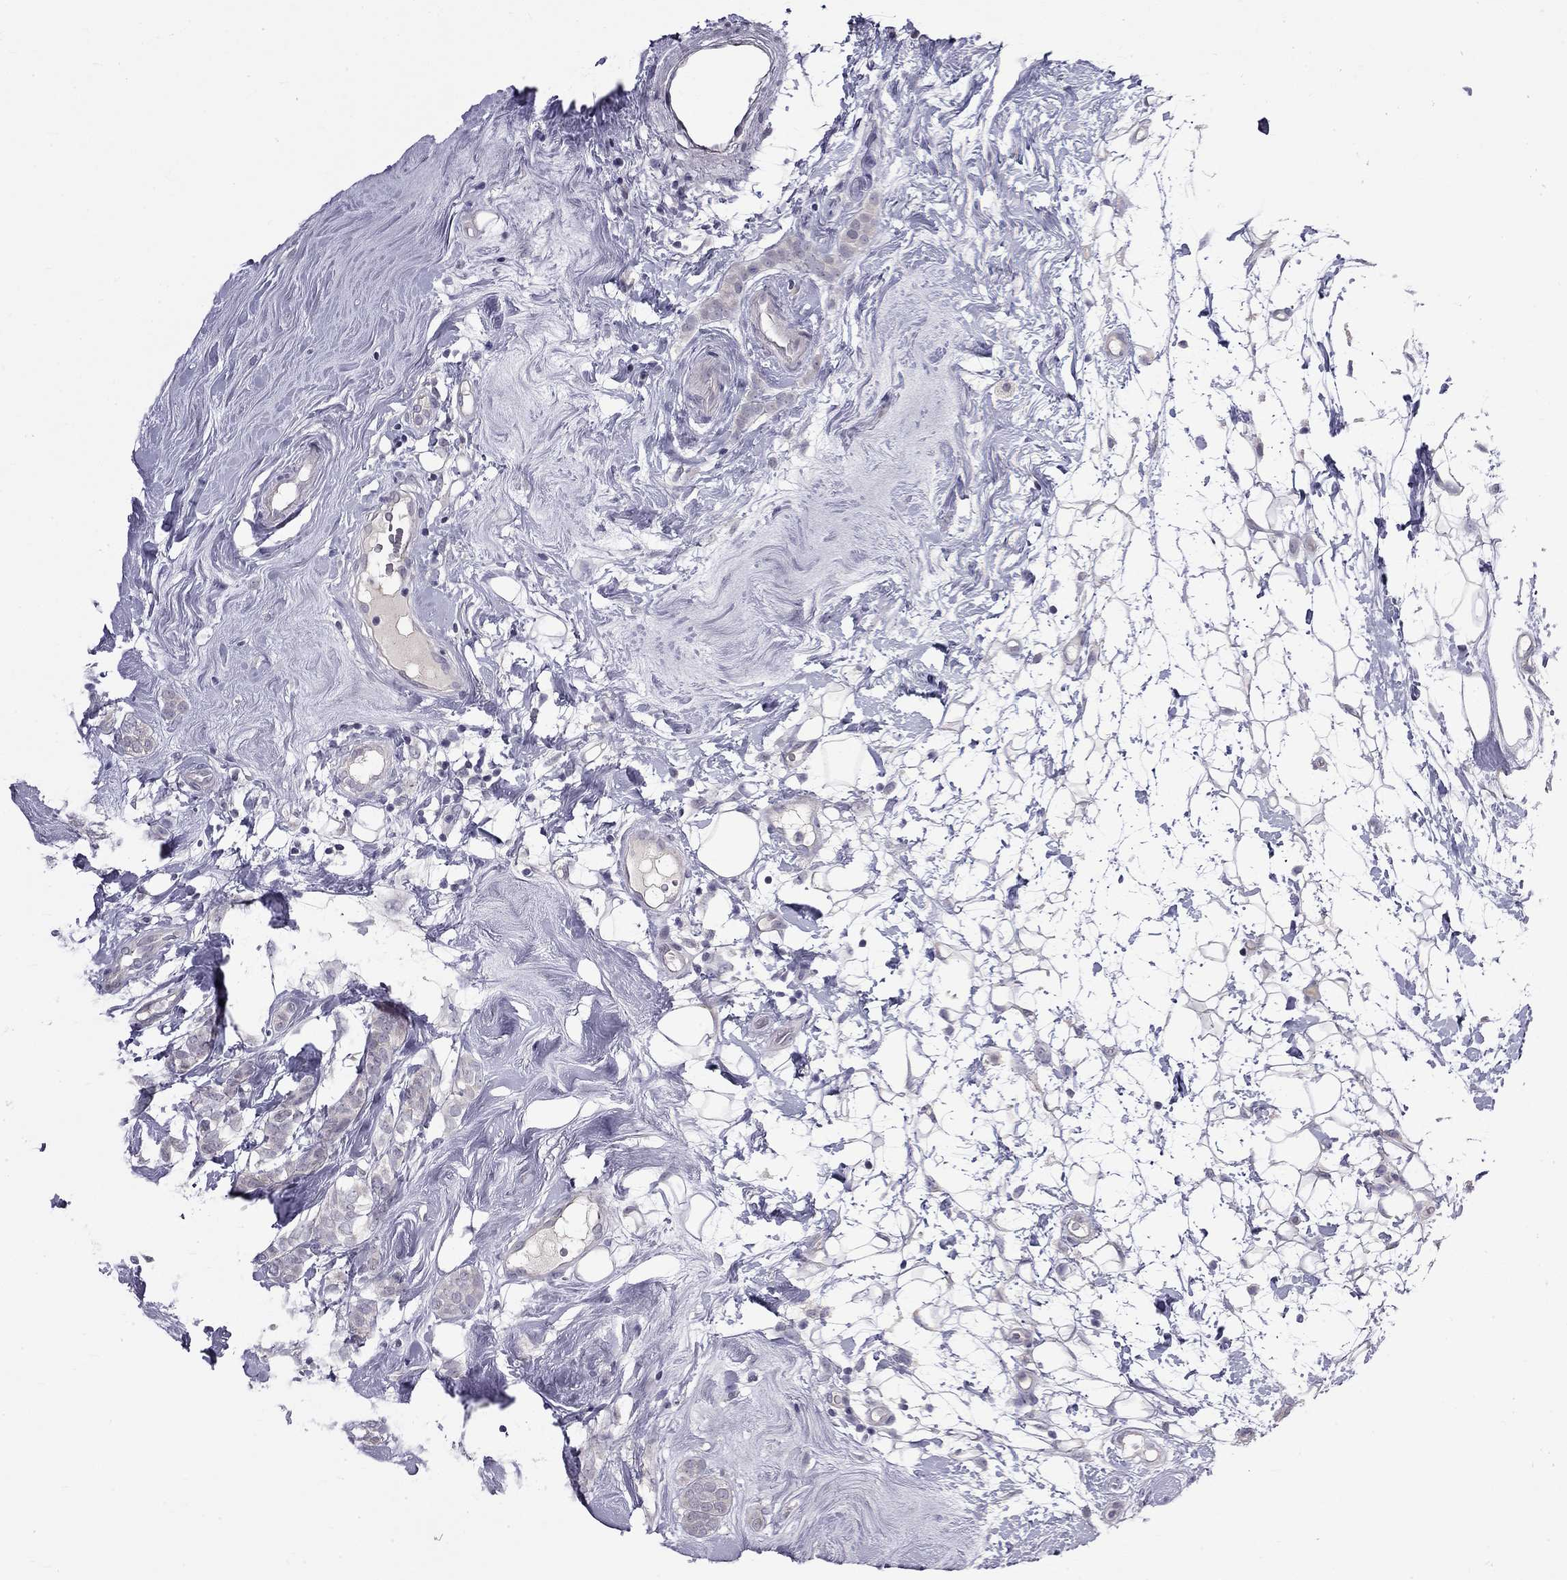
{"staining": {"intensity": "weak", "quantity": "<25%", "location": "cytoplasmic/membranous"}, "tissue": "breast cancer", "cell_type": "Tumor cells", "image_type": "cancer", "snomed": [{"axis": "morphology", "description": "Lobular carcinoma"}, {"axis": "topography", "description": "Breast"}], "caption": "Tumor cells show no significant protein staining in lobular carcinoma (breast). (Stains: DAB (3,3'-diaminobenzidine) IHC with hematoxylin counter stain, Microscopy: brightfield microscopy at high magnification).", "gene": "RTL9", "patient": {"sex": "female", "age": 49}}